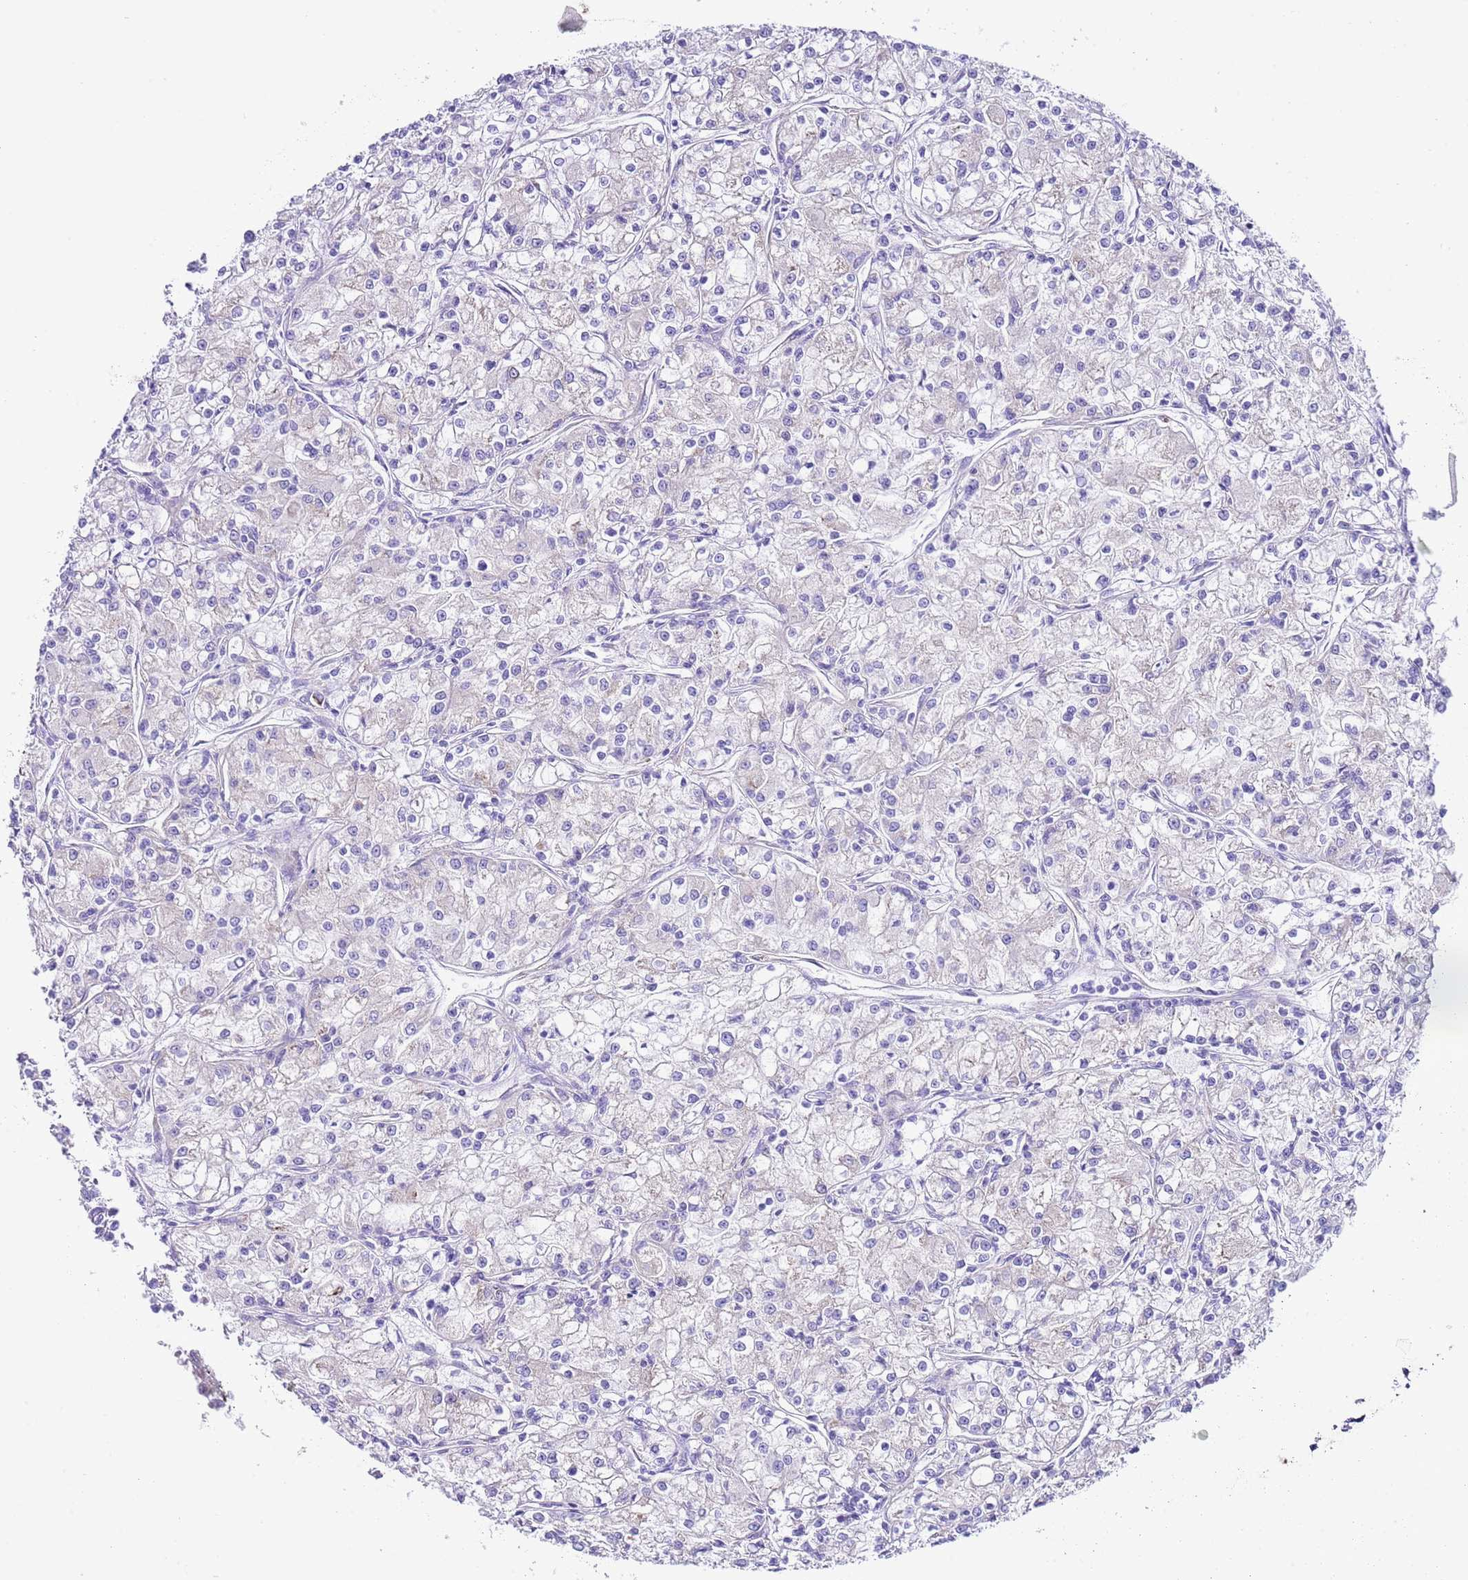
{"staining": {"intensity": "negative", "quantity": "none", "location": "none"}, "tissue": "renal cancer", "cell_type": "Tumor cells", "image_type": "cancer", "snomed": [{"axis": "morphology", "description": "Adenocarcinoma, NOS"}, {"axis": "topography", "description": "Kidney"}], "caption": "Adenocarcinoma (renal) was stained to show a protein in brown. There is no significant staining in tumor cells. Nuclei are stained in blue.", "gene": "RPS10", "patient": {"sex": "female", "age": 59}}